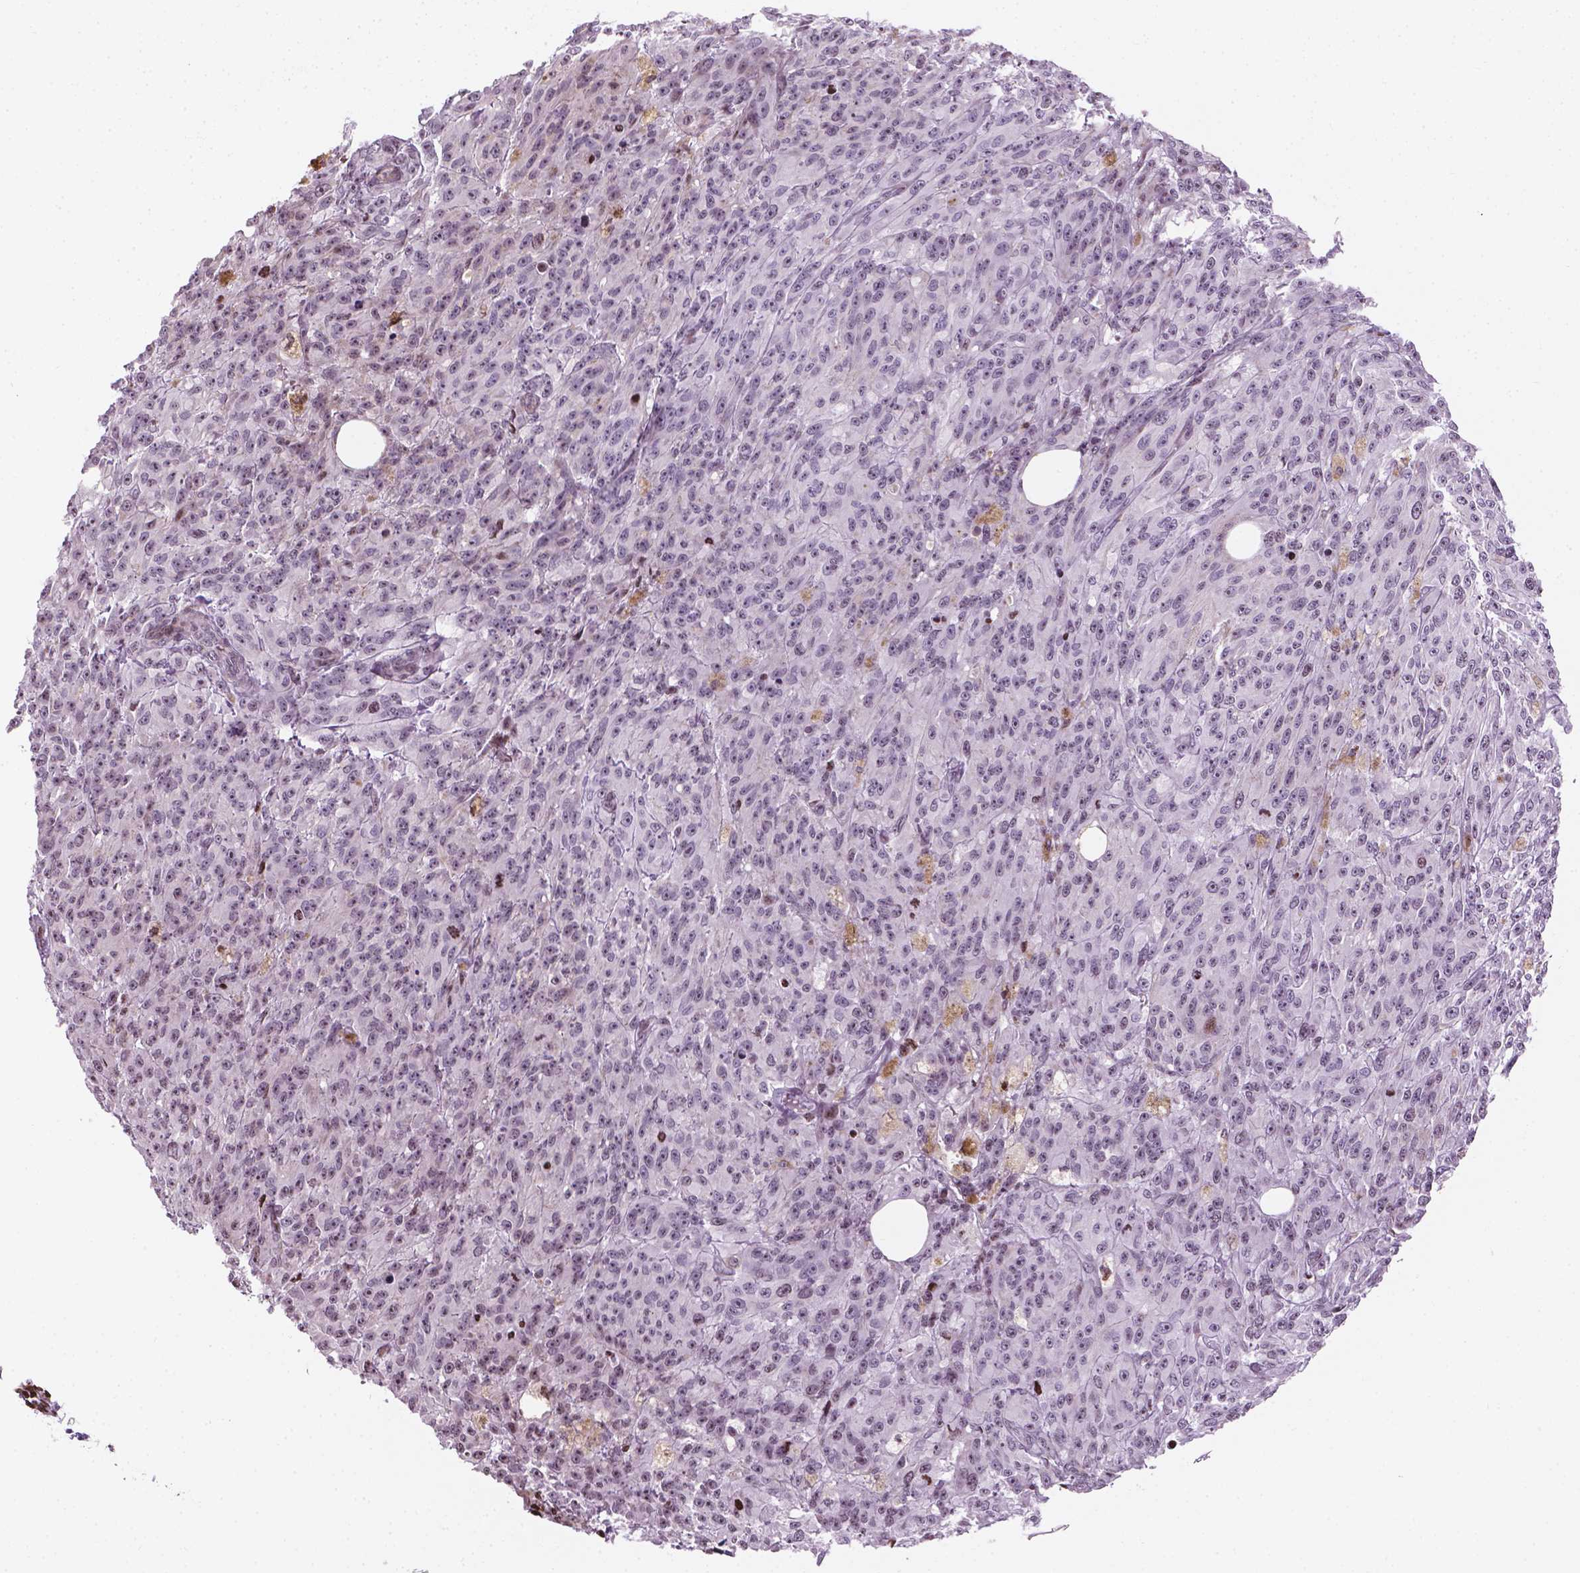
{"staining": {"intensity": "moderate", "quantity": "<25%", "location": "nuclear"}, "tissue": "melanoma", "cell_type": "Tumor cells", "image_type": "cancer", "snomed": [{"axis": "morphology", "description": "Malignant melanoma, NOS"}, {"axis": "topography", "description": "Skin"}], "caption": "Immunohistochemical staining of malignant melanoma exhibits low levels of moderate nuclear expression in approximately <25% of tumor cells. The protein is shown in brown color, while the nuclei are stained blue.", "gene": "PIP4K2A", "patient": {"sex": "female", "age": 34}}